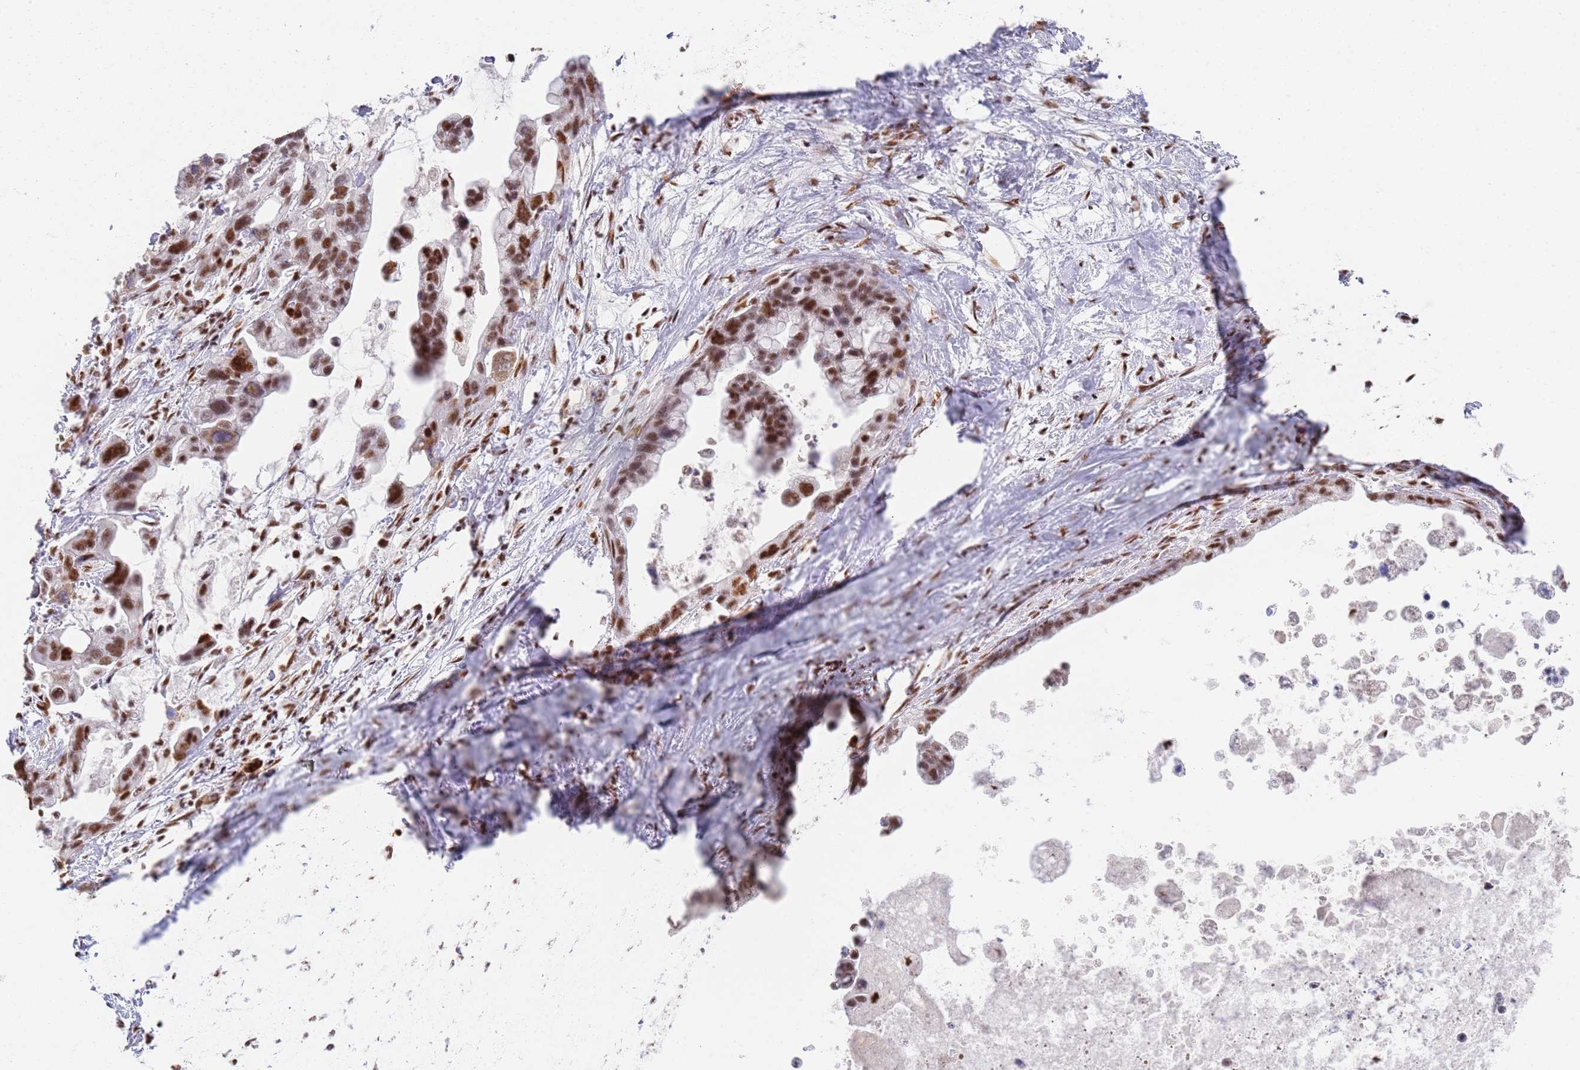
{"staining": {"intensity": "strong", "quantity": ">75%", "location": "nuclear"}, "tissue": "pancreatic cancer", "cell_type": "Tumor cells", "image_type": "cancer", "snomed": [{"axis": "morphology", "description": "Adenocarcinoma, NOS"}, {"axis": "topography", "description": "Pancreas"}], "caption": "Protein staining of pancreatic cancer (adenocarcinoma) tissue reveals strong nuclear positivity in about >75% of tumor cells. (DAB (3,3'-diaminobenzidine) IHC with brightfield microscopy, high magnification).", "gene": "AKAP8L", "patient": {"sex": "female", "age": 83}}